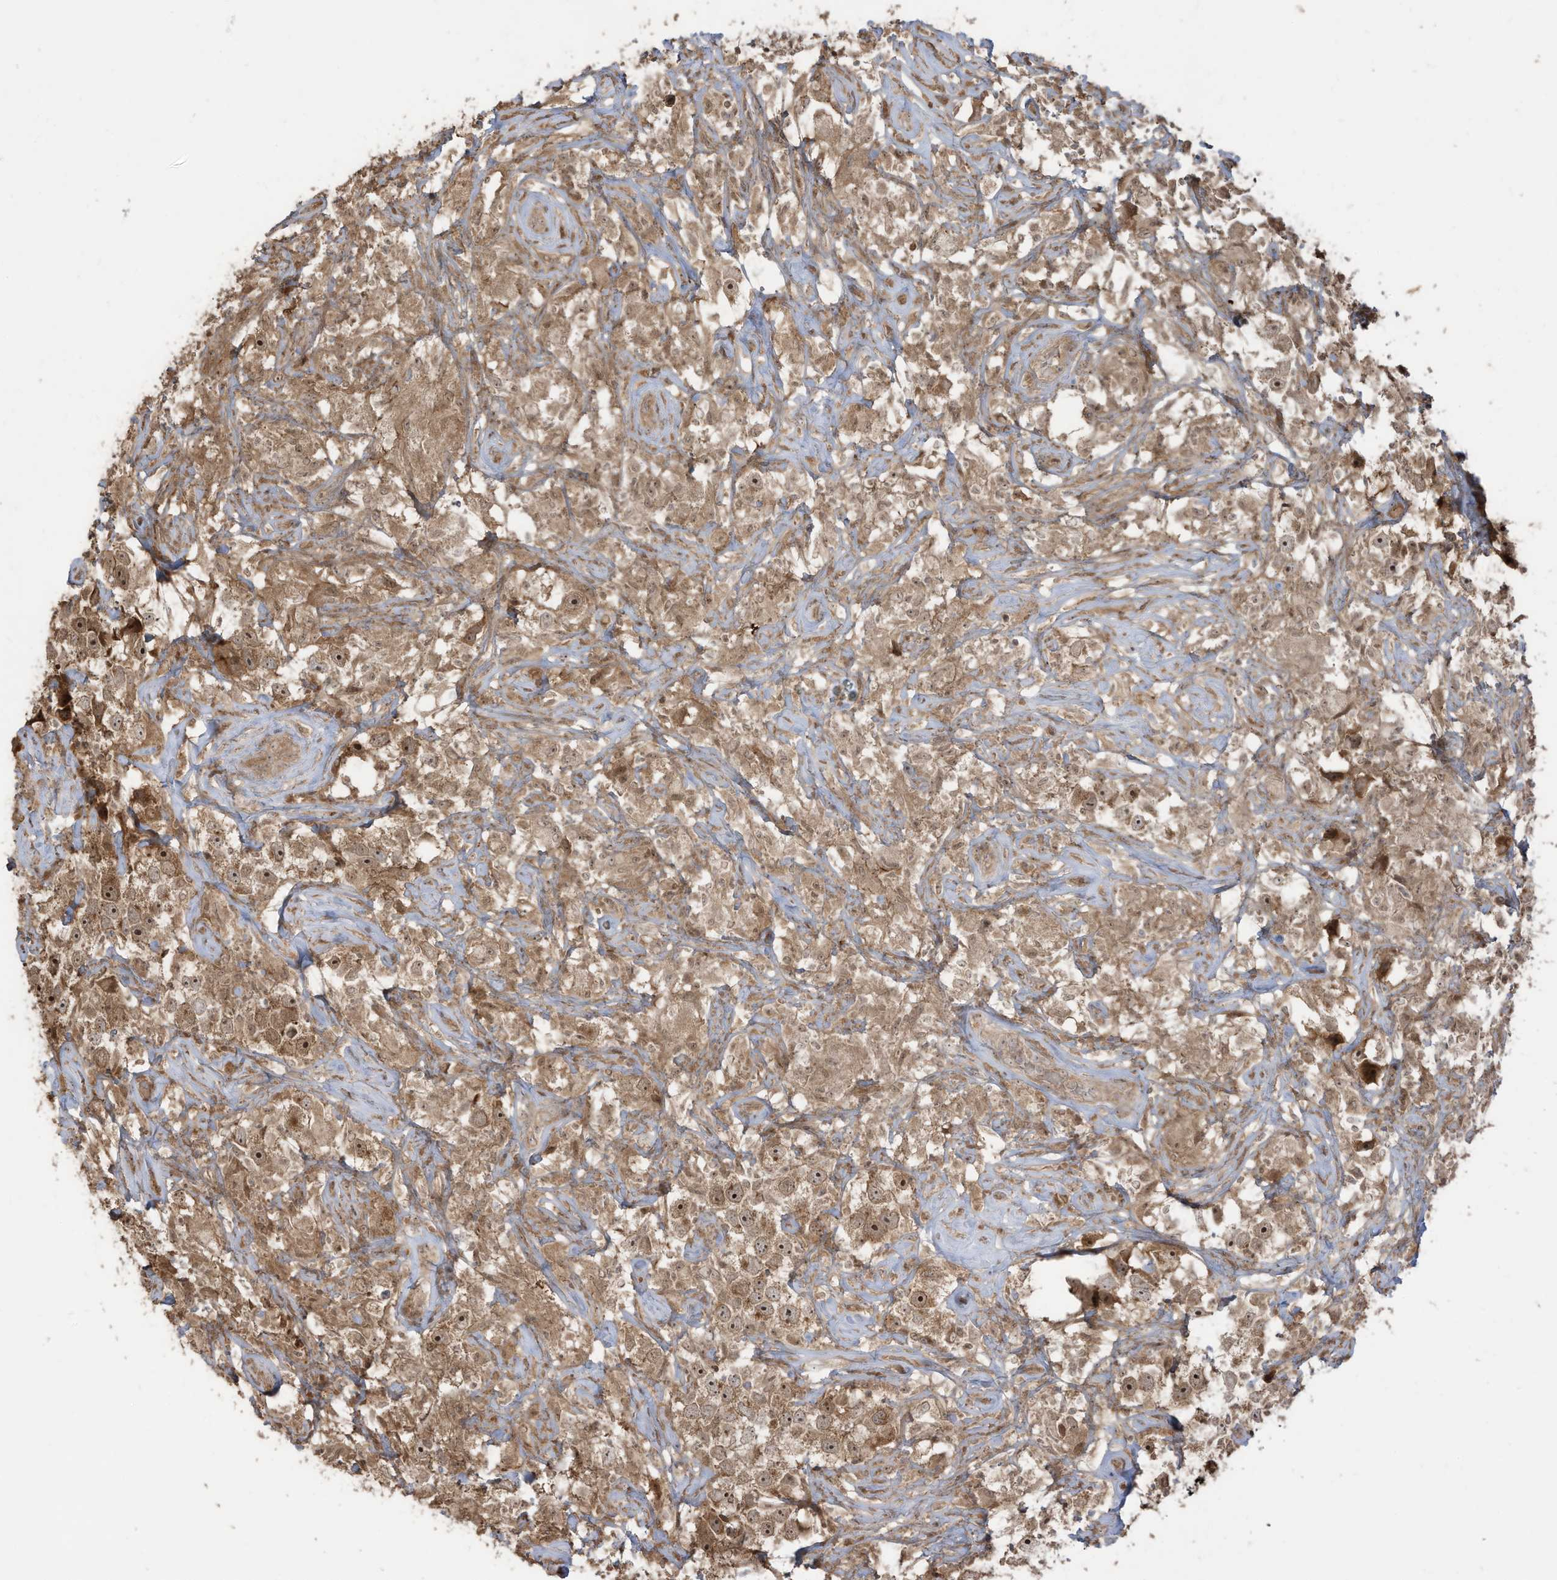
{"staining": {"intensity": "moderate", "quantity": ">75%", "location": "cytoplasmic/membranous,nuclear"}, "tissue": "testis cancer", "cell_type": "Tumor cells", "image_type": "cancer", "snomed": [{"axis": "morphology", "description": "Seminoma, NOS"}, {"axis": "topography", "description": "Testis"}], "caption": "Immunohistochemistry (IHC) of seminoma (testis) demonstrates medium levels of moderate cytoplasmic/membranous and nuclear staining in about >75% of tumor cells.", "gene": "CARF", "patient": {"sex": "male", "age": 49}}